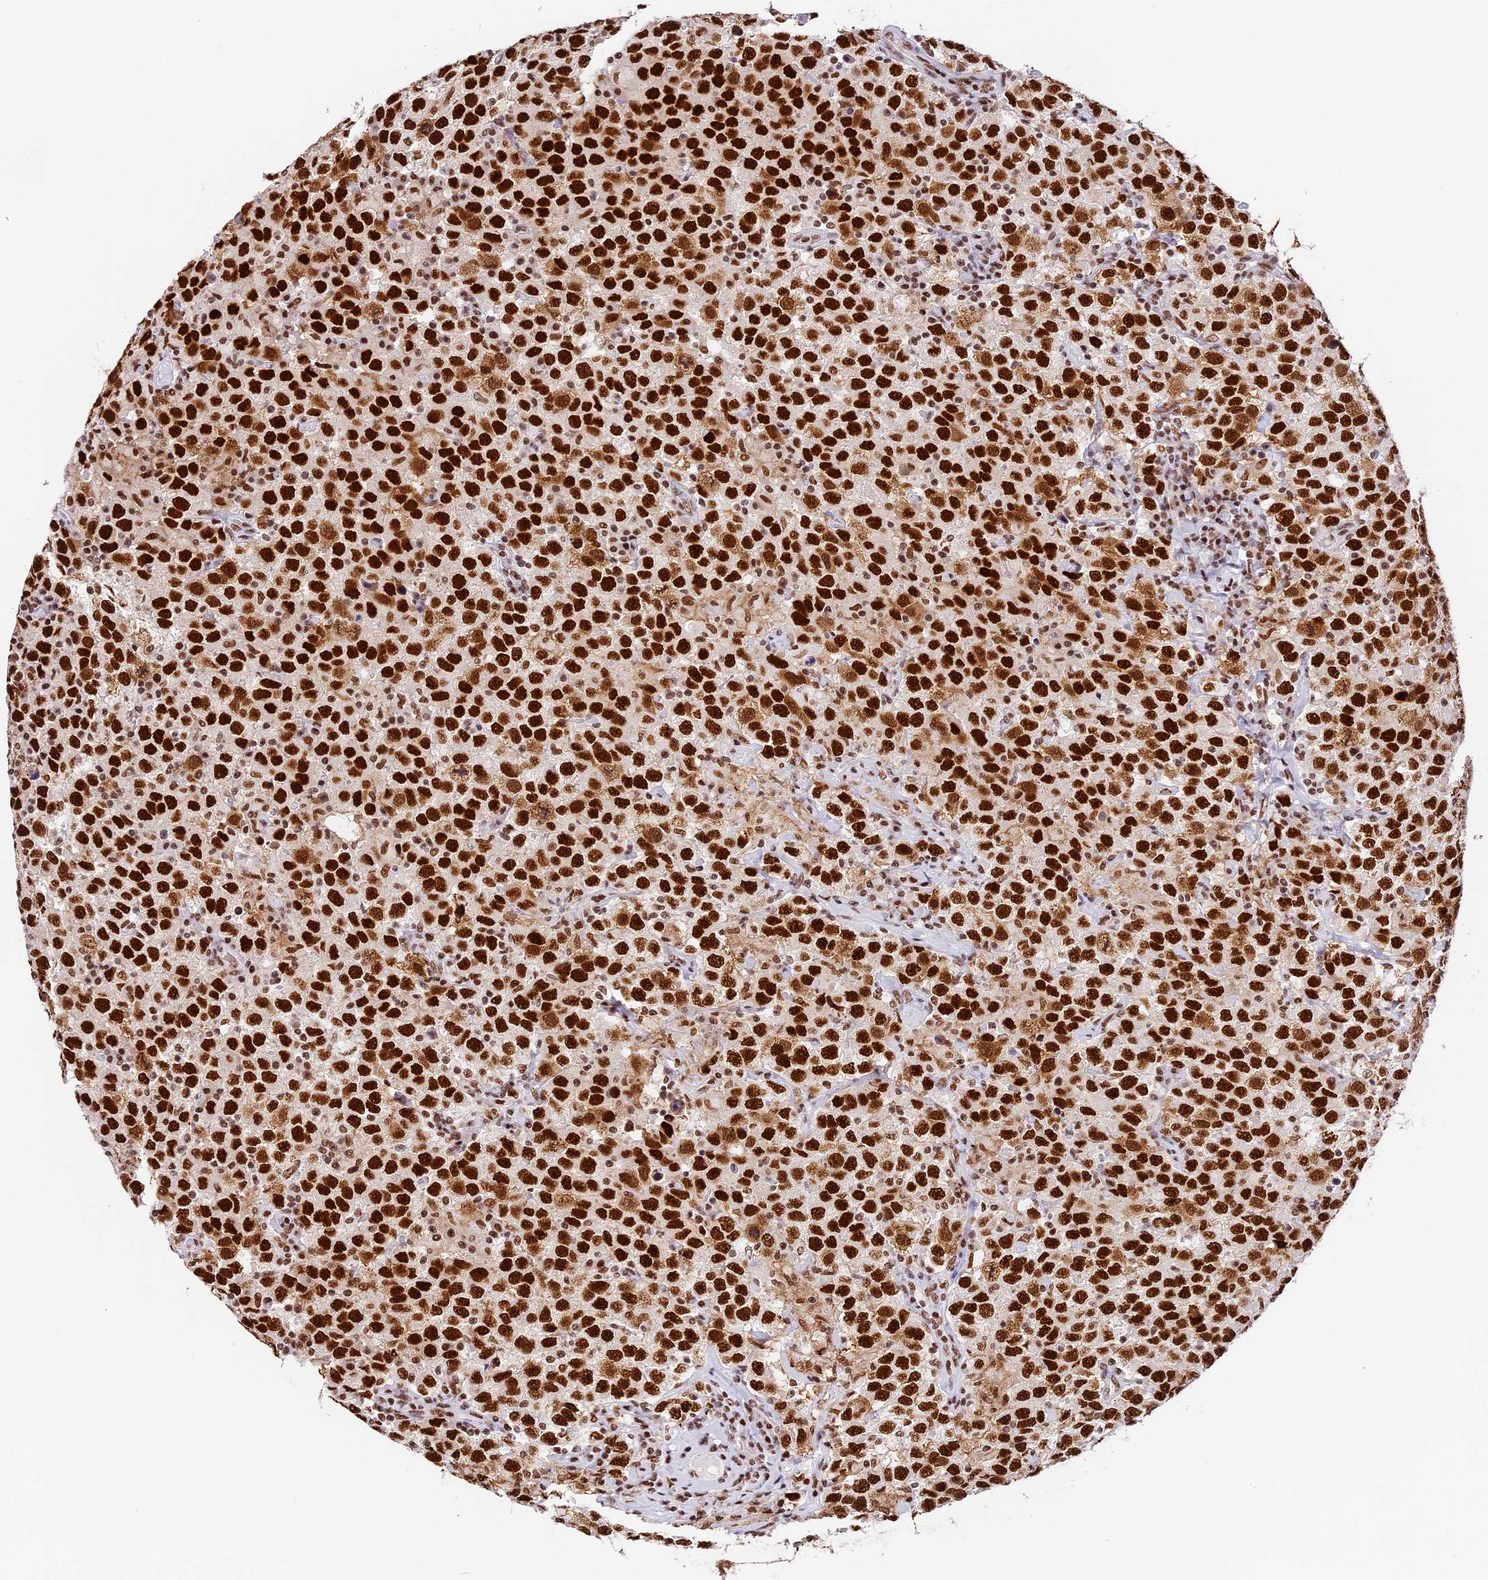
{"staining": {"intensity": "strong", "quantity": ">75%", "location": "nuclear"}, "tissue": "testis cancer", "cell_type": "Tumor cells", "image_type": "cancer", "snomed": [{"axis": "morphology", "description": "Seminoma, NOS"}, {"axis": "topography", "description": "Testis"}], "caption": "A brown stain labels strong nuclear staining of a protein in seminoma (testis) tumor cells. (IHC, brightfield microscopy, high magnification).", "gene": "SBNO1", "patient": {"sex": "male", "age": 41}}